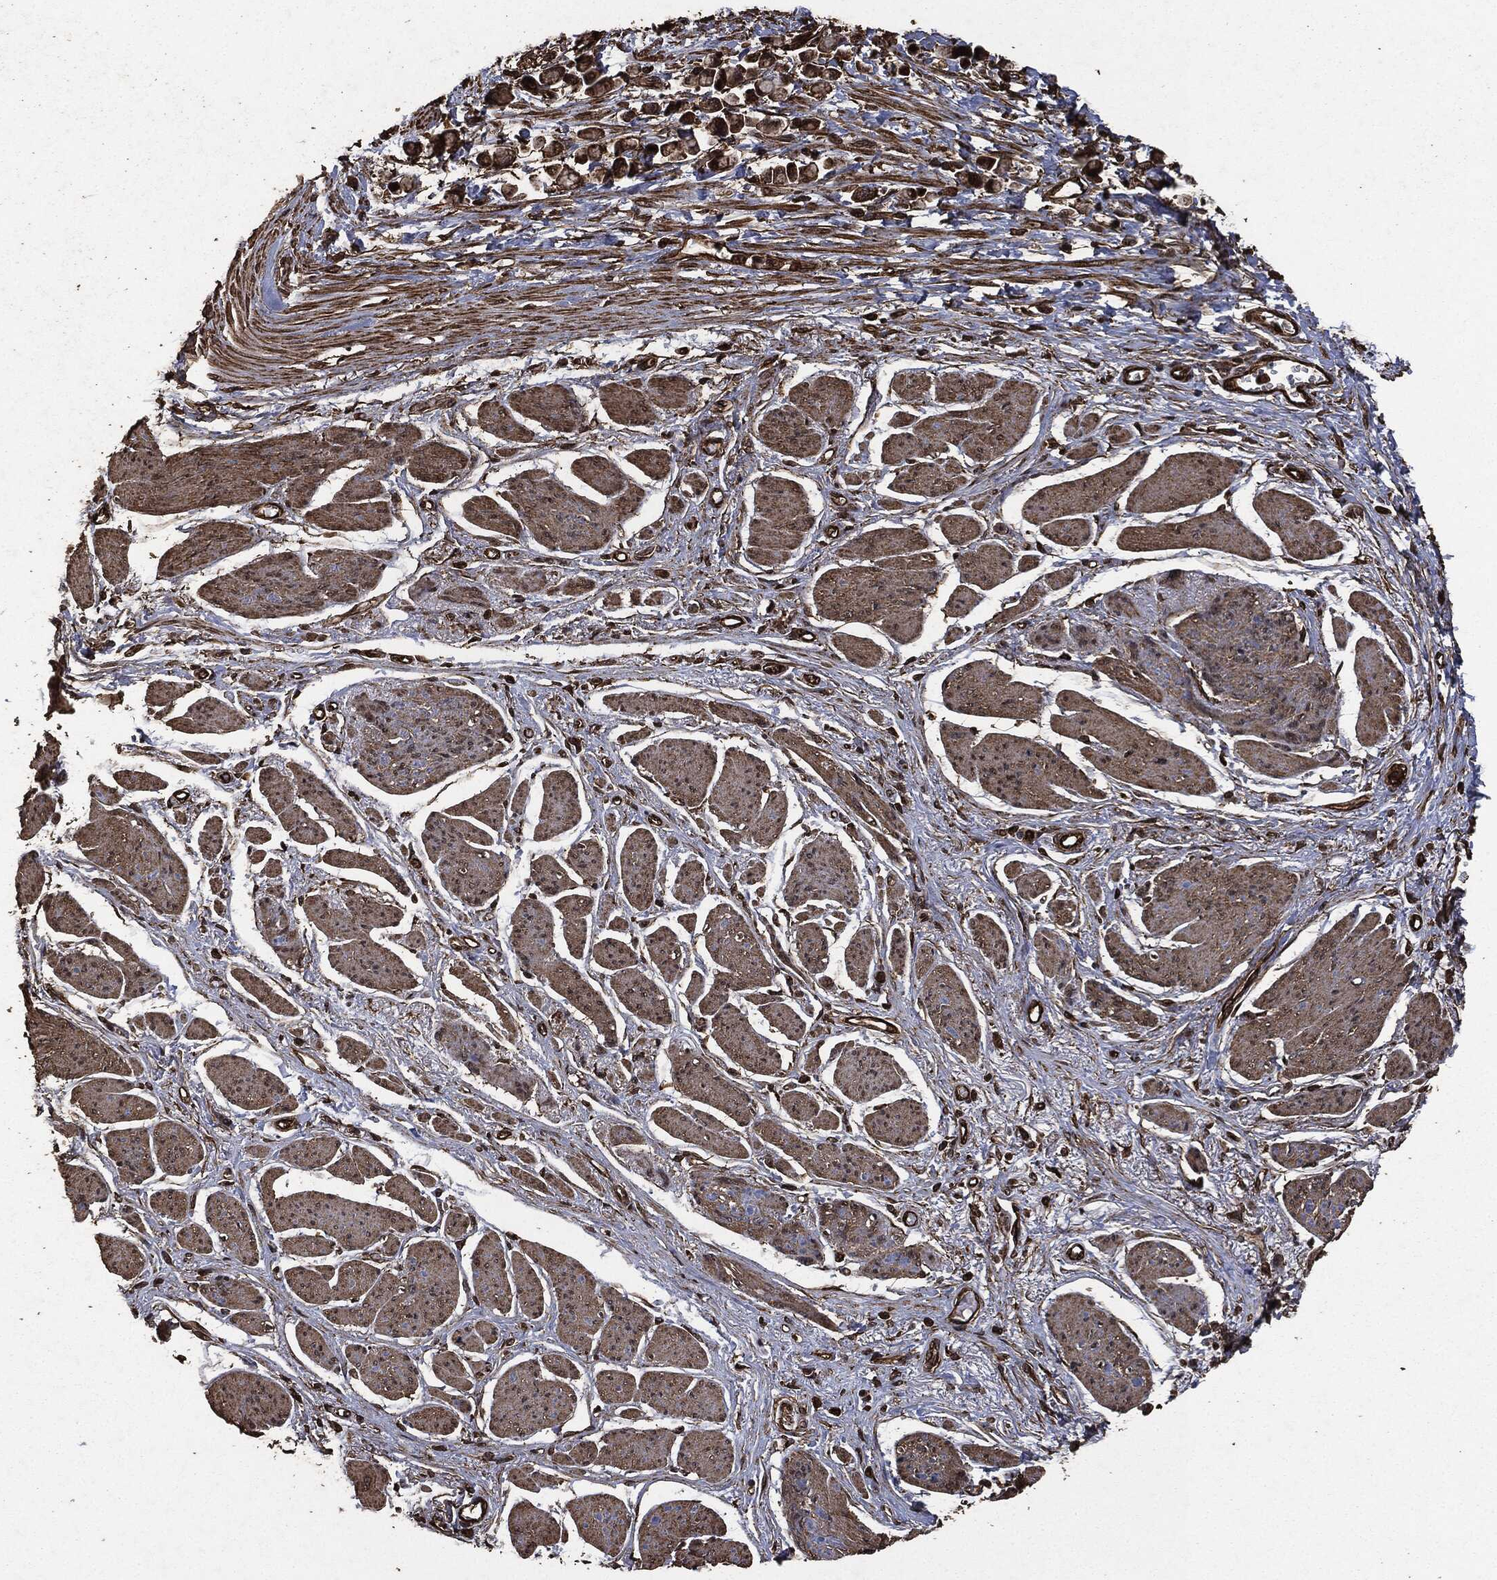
{"staining": {"intensity": "strong", "quantity": "25%-75%", "location": "cytoplasmic/membranous"}, "tissue": "stomach cancer", "cell_type": "Tumor cells", "image_type": "cancer", "snomed": [{"axis": "morphology", "description": "Adenocarcinoma, NOS"}, {"axis": "topography", "description": "Stomach"}], "caption": "DAB (3,3'-diaminobenzidine) immunohistochemical staining of stomach cancer shows strong cytoplasmic/membranous protein positivity in approximately 25%-75% of tumor cells.", "gene": "HRAS", "patient": {"sex": "female", "age": 81}}